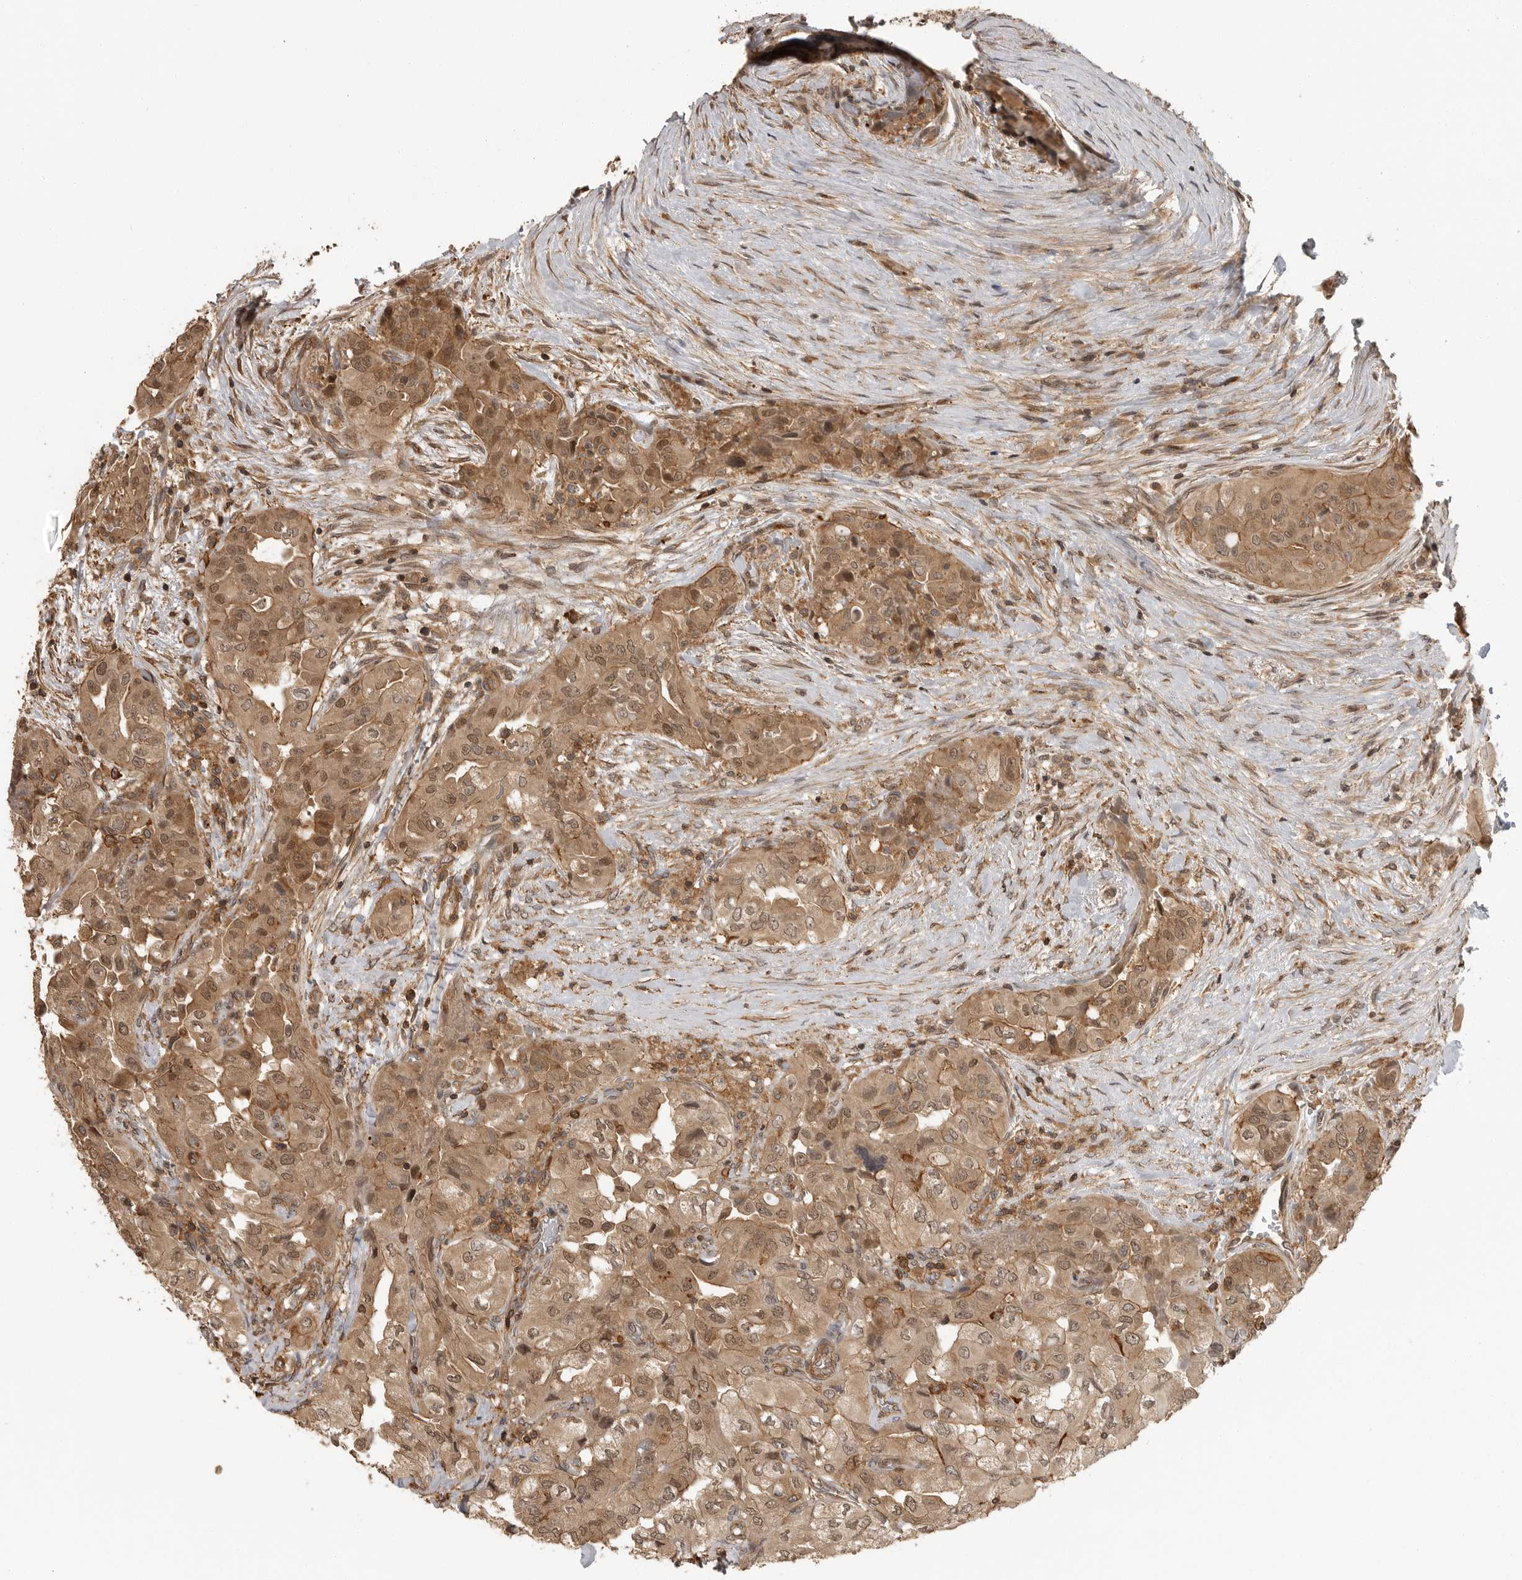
{"staining": {"intensity": "moderate", "quantity": ">75%", "location": "cytoplasmic/membranous,nuclear"}, "tissue": "thyroid cancer", "cell_type": "Tumor cells", "image_type": "cancer", "snomed": [{"axis": "morphology", "description": "Papillary adenocarcinoma, NOS"}, {"axis": "topography", "description": "Thyroid gland"}], "caption": "Tumor cells display moderate cytoplasmic/membranous and nuclear staining in about >75% of cells in thyroid cancer. Nuclei are stained in blue.", "gene": "ERN1", "patient": {"sex": "female", "age": 59}}